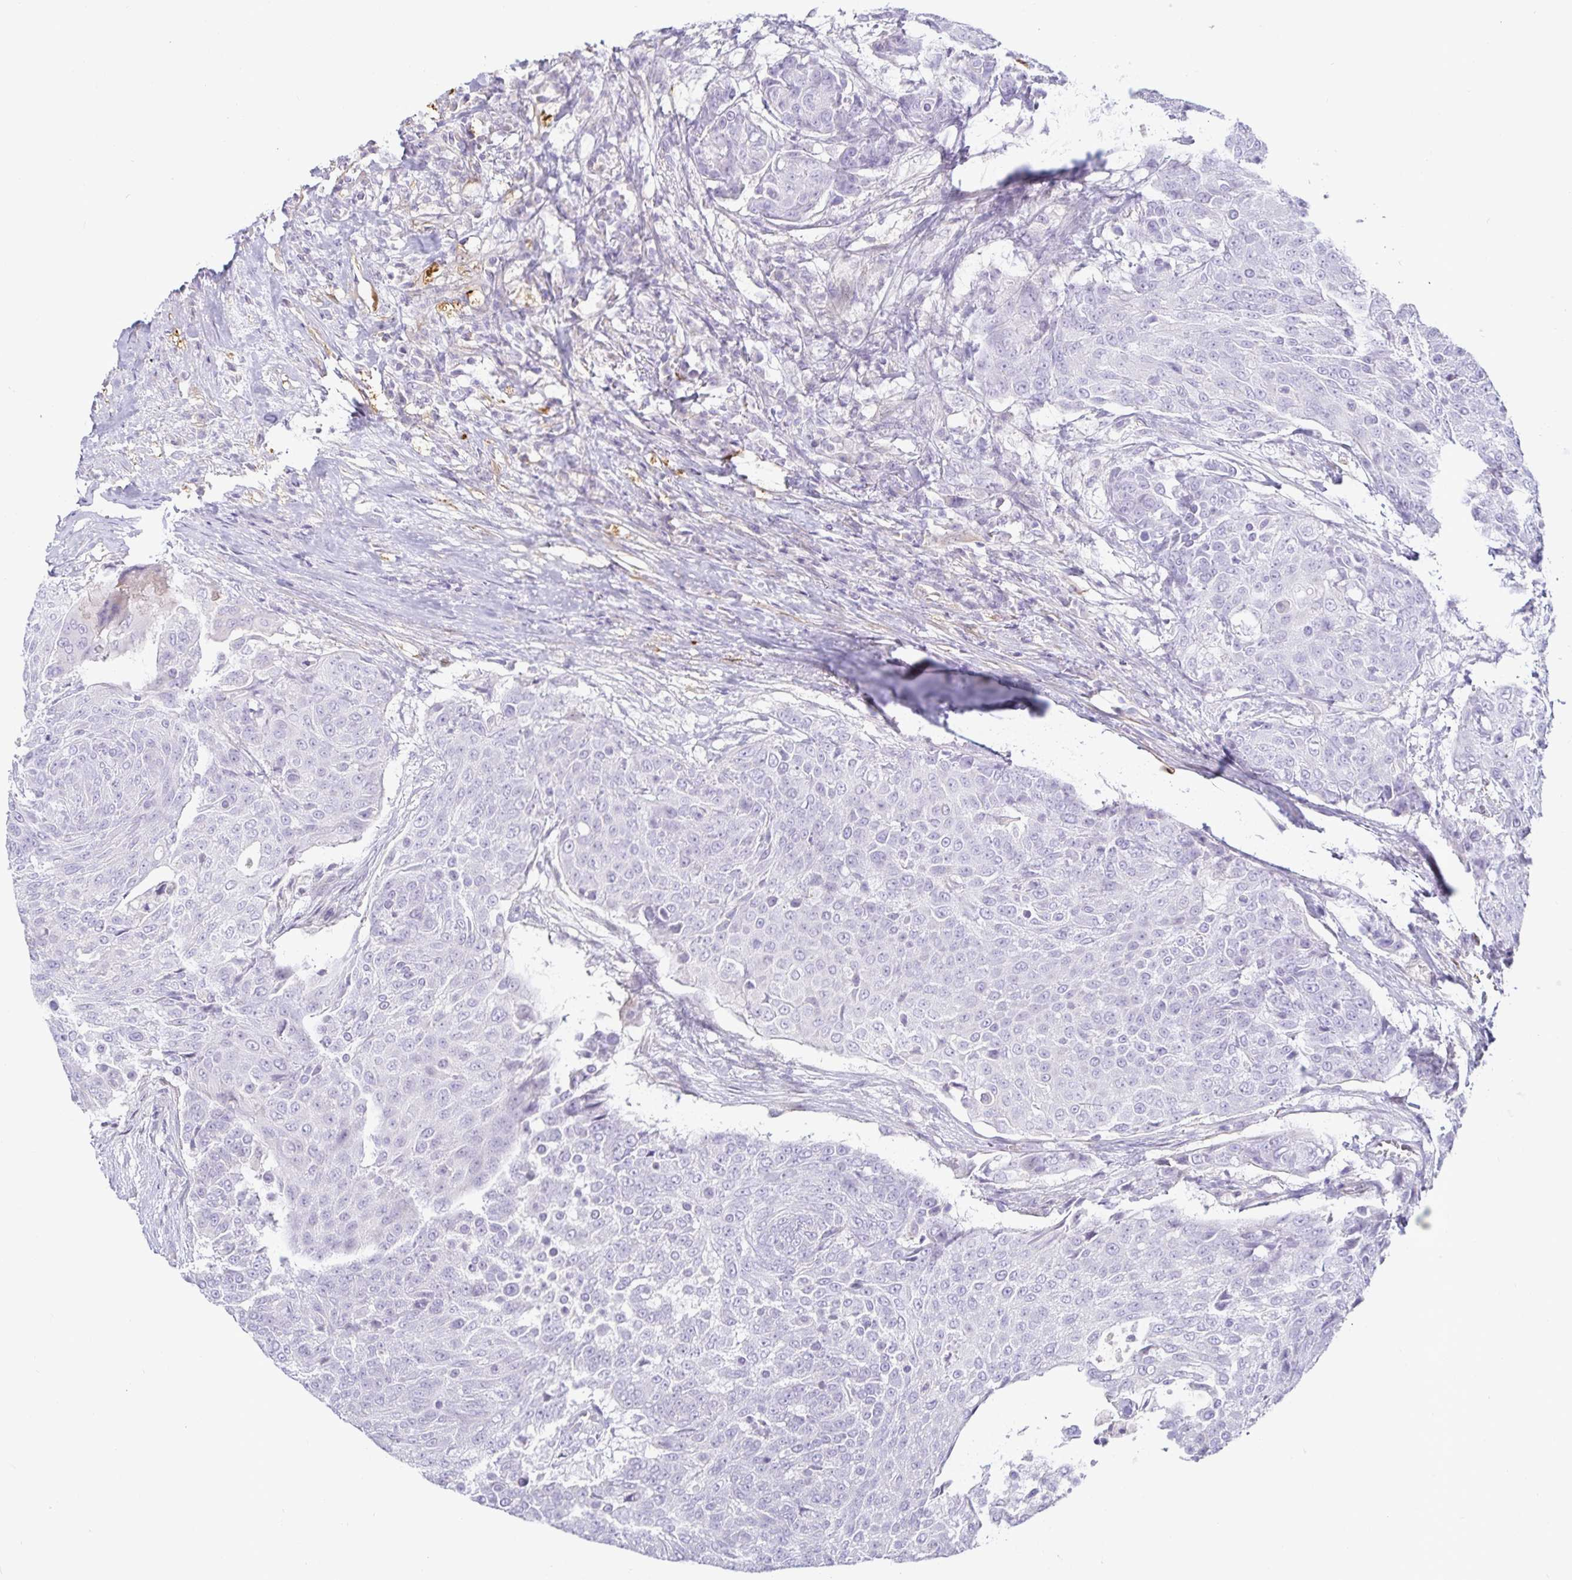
{"staining": {"intensity": "negative", "quantity": "none", "location": "none"}, "tissue": "urothelial cancer", "cell_type": "Tumor cells", "image_type": "cancer", "snomed": [{"axis": "morphology", "description": "Urothelial carcinoma, High grade"}, {"axis": "topography", "description": "Urinary bladder"}], "caption": "Image shows no protein positivity in tumor cells of urothelial carcinoma (high-grade) tissue.", "gene": "SPAG4", "patient": {"sex": "female", "age": 63}}